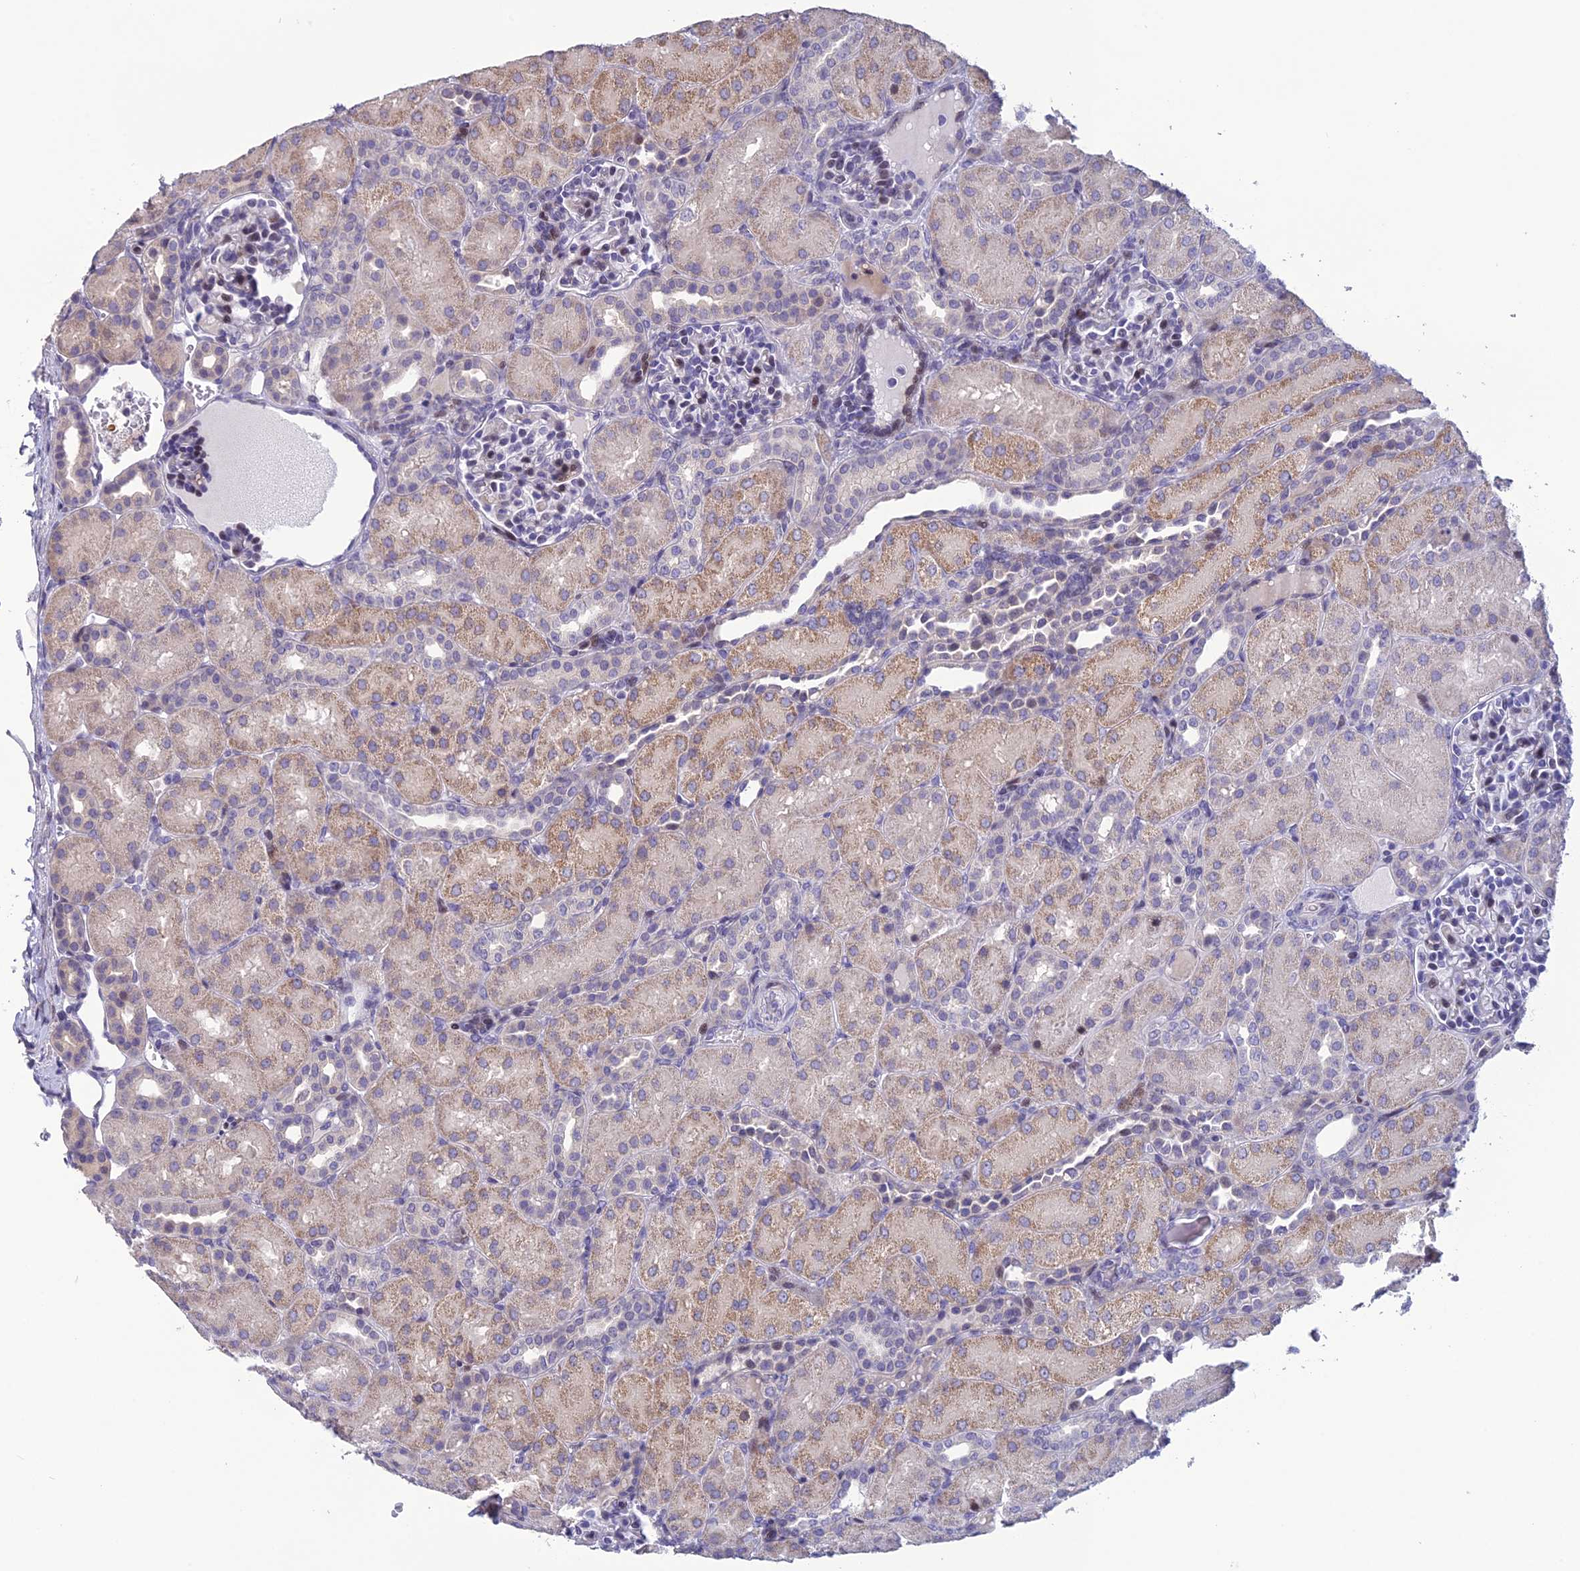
{"staining": {"intensity": "negative", "quantity": "none", "location": "none"}, "tissue": "kidney", "cell_type": "Cells in glomeruli", "image_type": "normal", "snomed": [{"axis": "morphology", "description": "Normal tissue, NOS"}, {"axis": "topography", "description": "Kidney"}], "caption": "A high-resolution image shows IHC staining of benign kidney, which shows no significant expression in cells in glomeruli.", "gene": "TMEM134", "patient": {"sex": "male", "age": 1}}